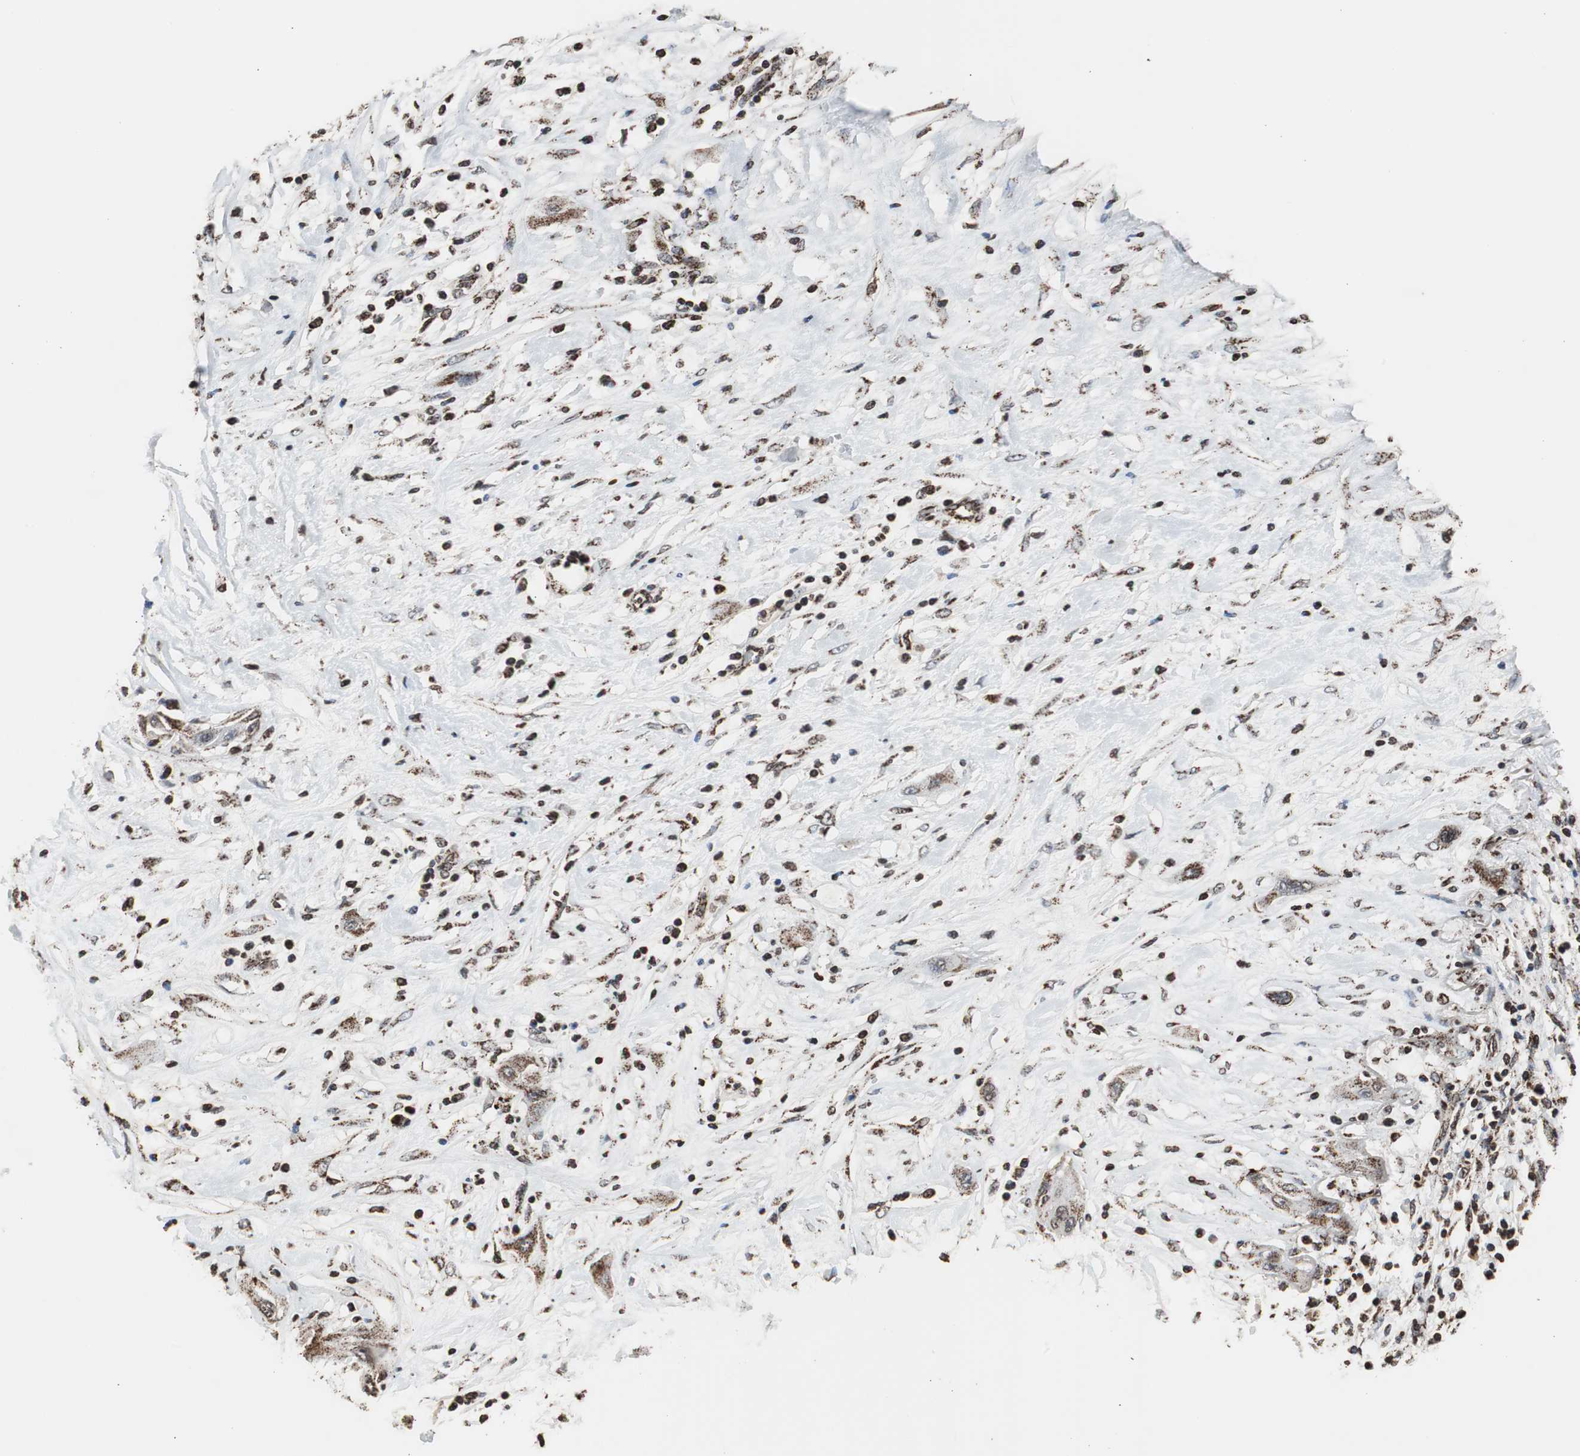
{"staining": {"intensity": "moderate", "quantity": ">75%", "location": "cytoplasmic/membranous"}, "tissue": "lung cancer", "cell_type": "Tumor cells", "image_type": "cancer", "snomed": [{"axis": "morphology", "description": "Squamous cell carcinoma, NOS"}, {"axis": "topography", "description": "Lung"}], "caption": "Human lung squamous cell carcinoma stained with a protein marker exhibits moderate staining in tumor cells.", "gene": "HSPA9", "patient": {"sex": "female", "age": 47}}